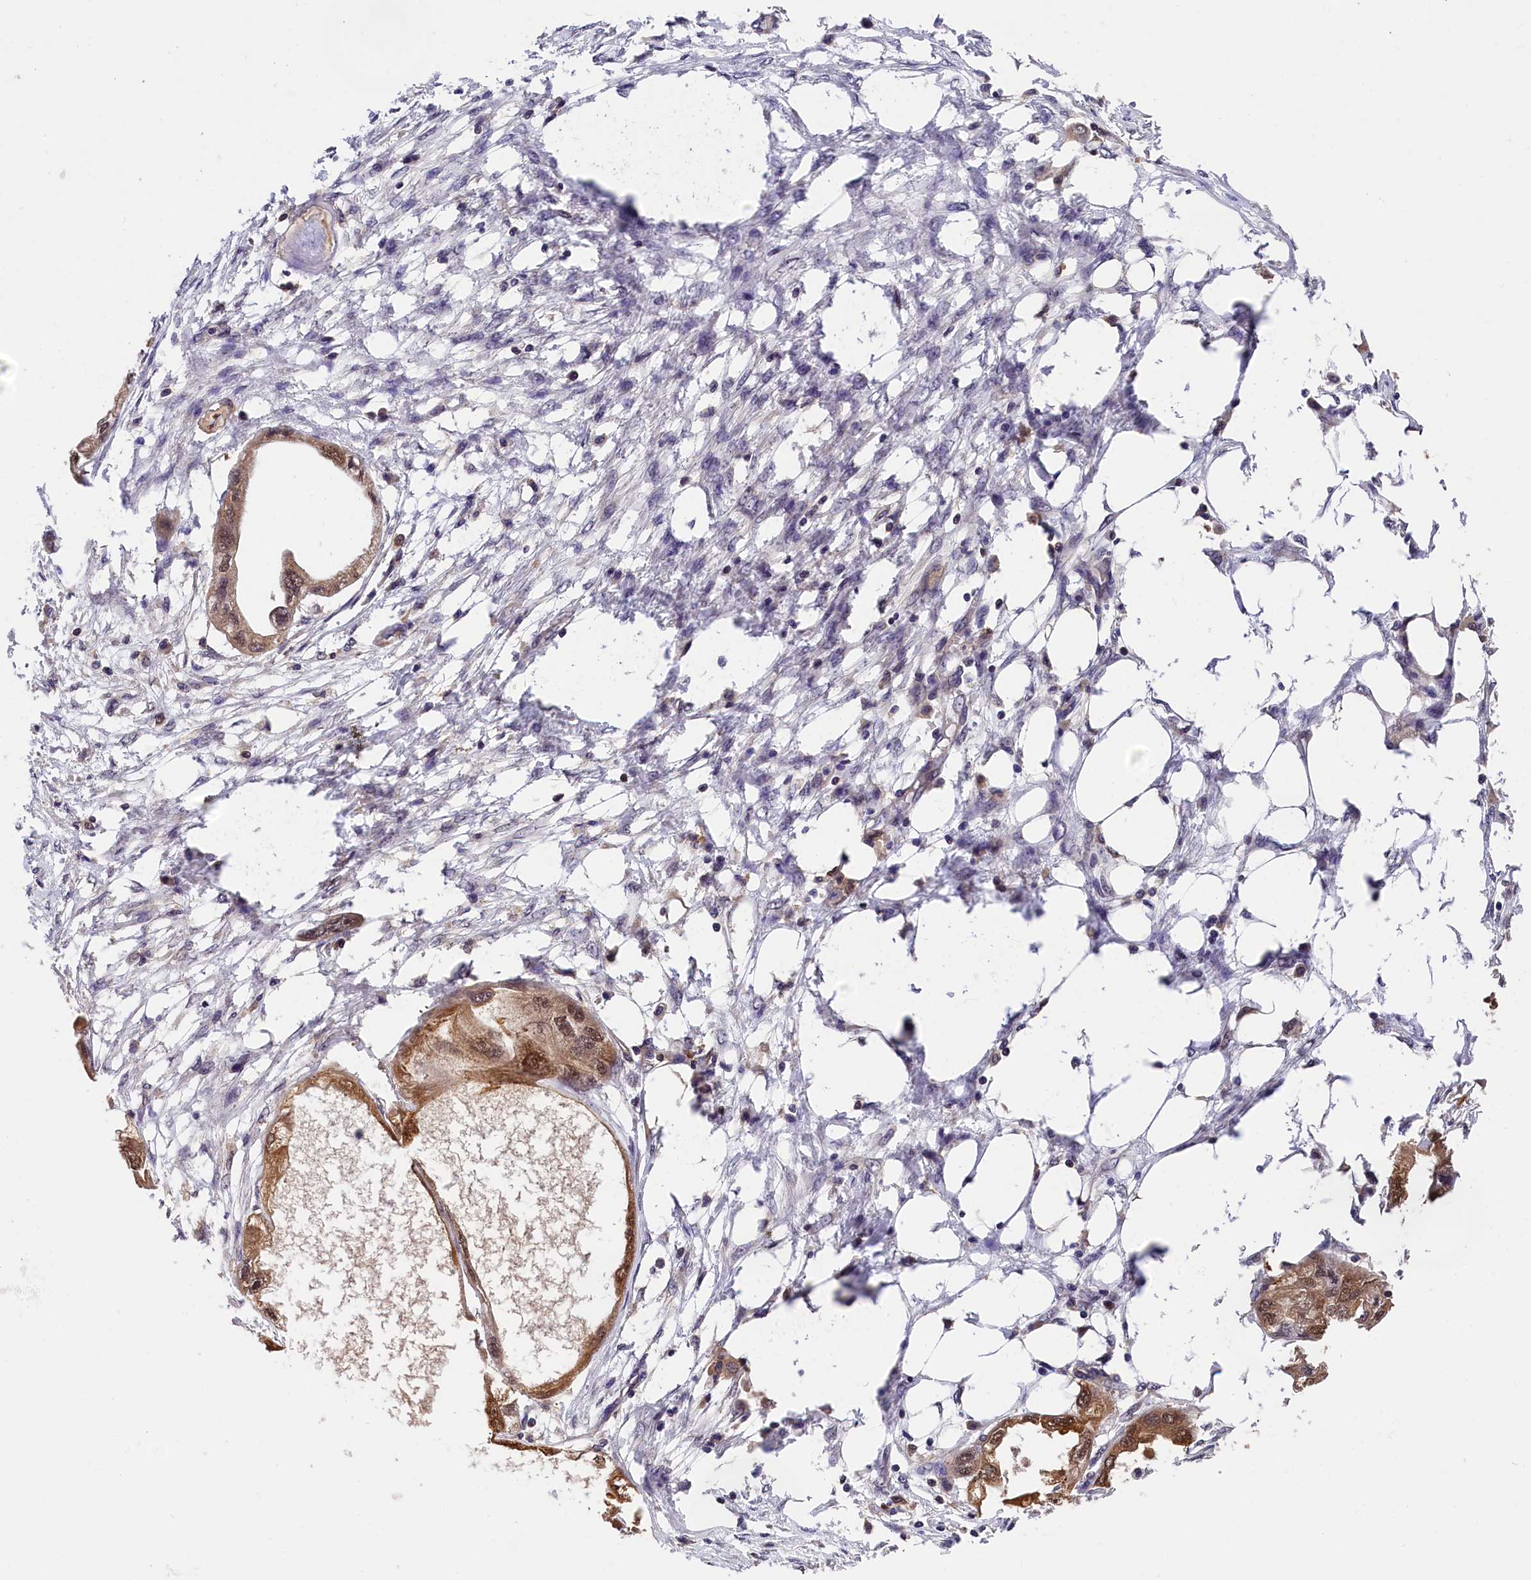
{"staining": {"intensity": "moderate", "quantity": ">75%", "location": "cytoplasmic/membranous,nuclear"}, "tissue": "endometrial cancer", "cell_type": "Tumor cells", "image_type": "cancer", "snomed": [{"axis": "morphology", "description": "Adenocarcinoma, NOS"}, {"axis": "morphology", "description": "Adenocarcinoma, metastatic, NOS"}, {"axis": "topography", "description": "Adipose tissue"}, {"axis": "topography", "description": "Endometrium"}], "caption": "Endometrial cancer stained with immunohistochemistry displays moderate cytoplasmic/membranous and nuclear expression in approximately >75% of tumor cells.", "gene": "EIF6", "patient": {"sex": "female", "age": 67}}